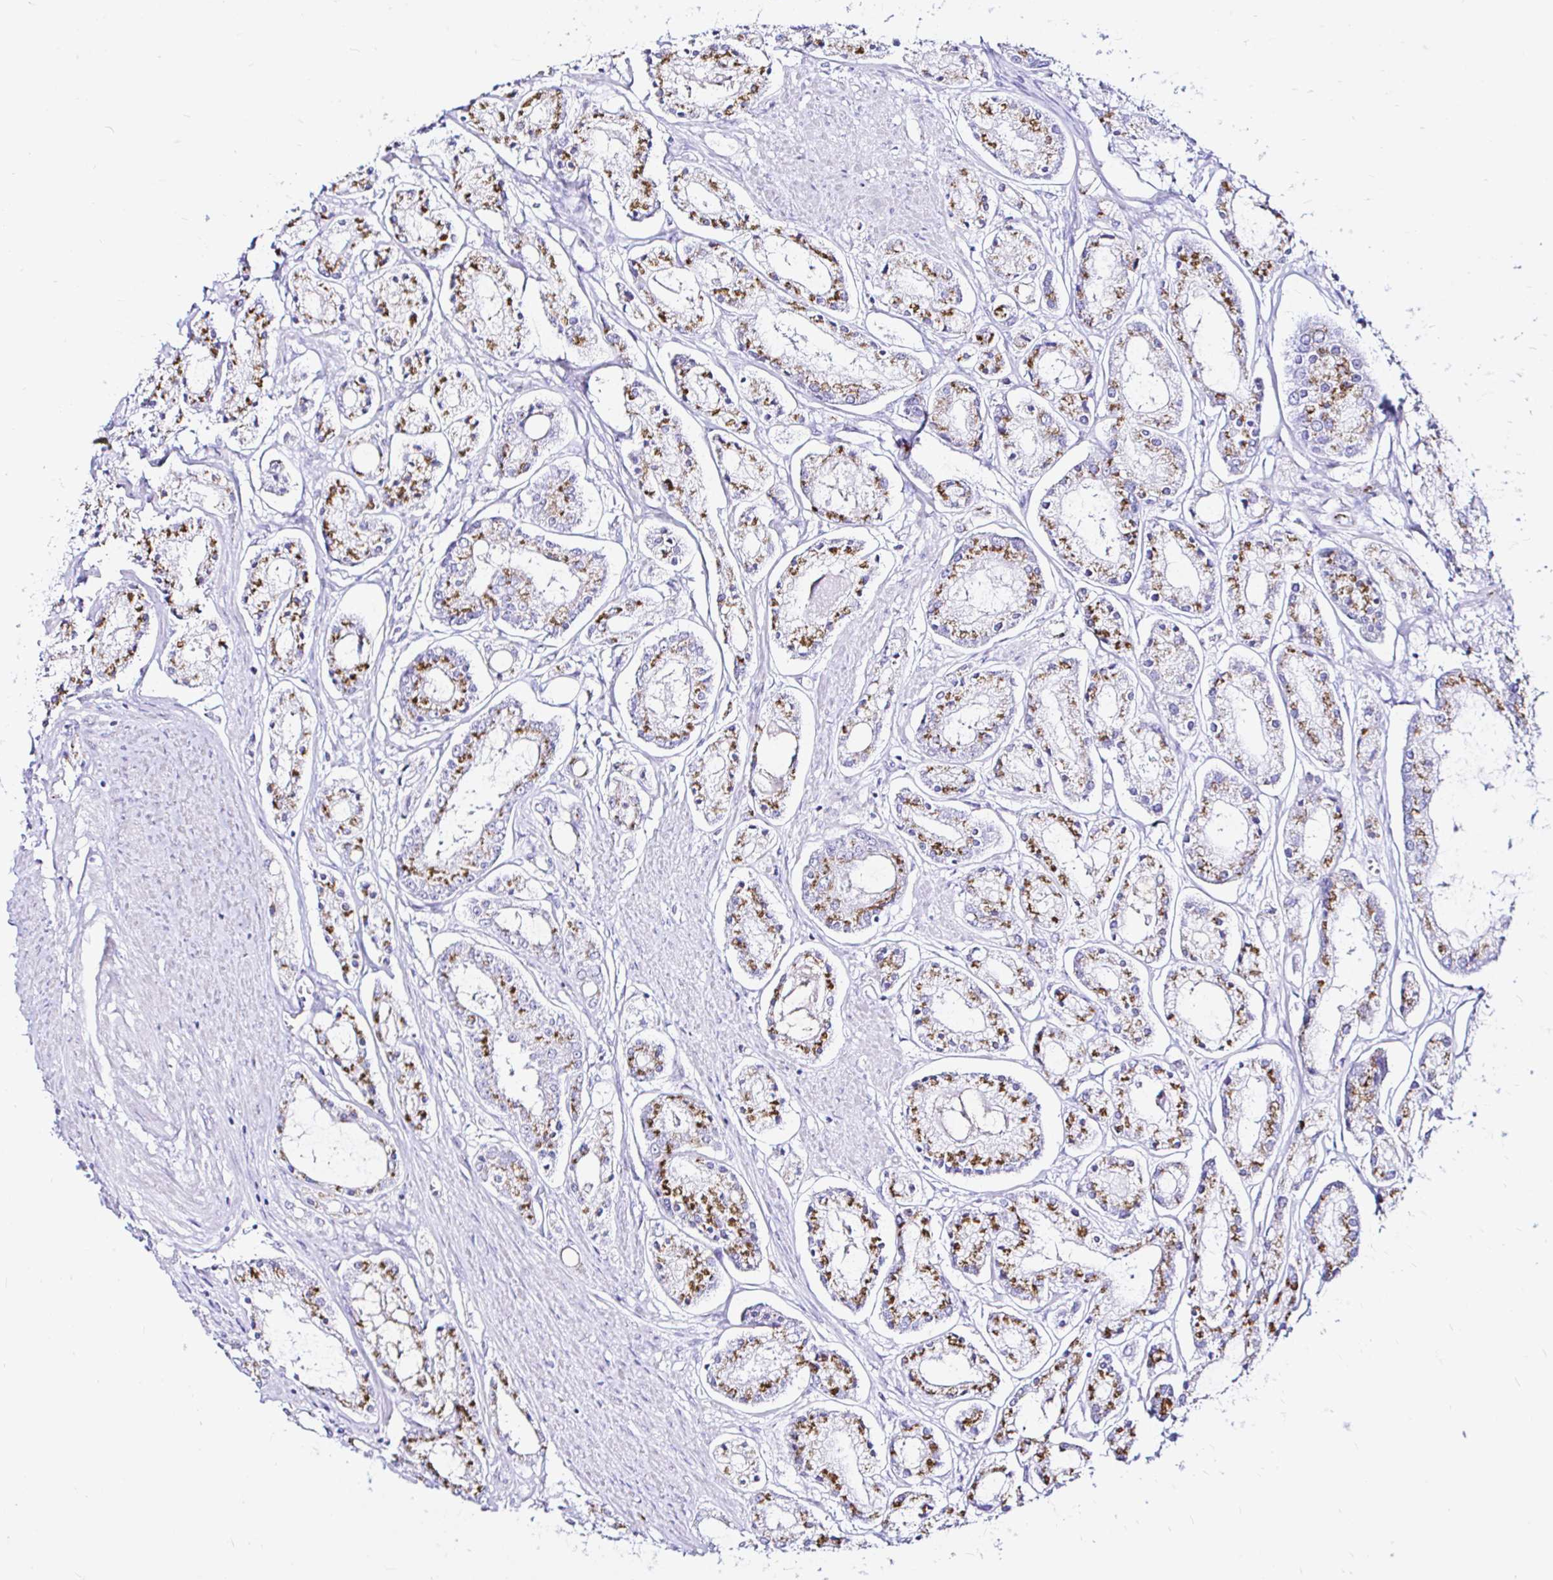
{"staining": {"intensity": "strong", "quantity": "25%-75%", "location": "cytoplasmic/membranous"}, "tissue": "prostate cancer", "cell_type": "Tumor cells", "image_type": "cancer", "snomed": [{"axis": "morphology", "description": "Adenocarcinoma, High grade"}, {"axis": "topography", "description": "Prostate"}], "caption": "Human high-grade adenocarcinoma (prostate) stained for a protein (brown) displays strong cytoplasmic/membranous positive expression in approximately 25%-75% of tumor cells.", "gene": "ZNF432", "patient": {"sex": "male", "age": 66}}